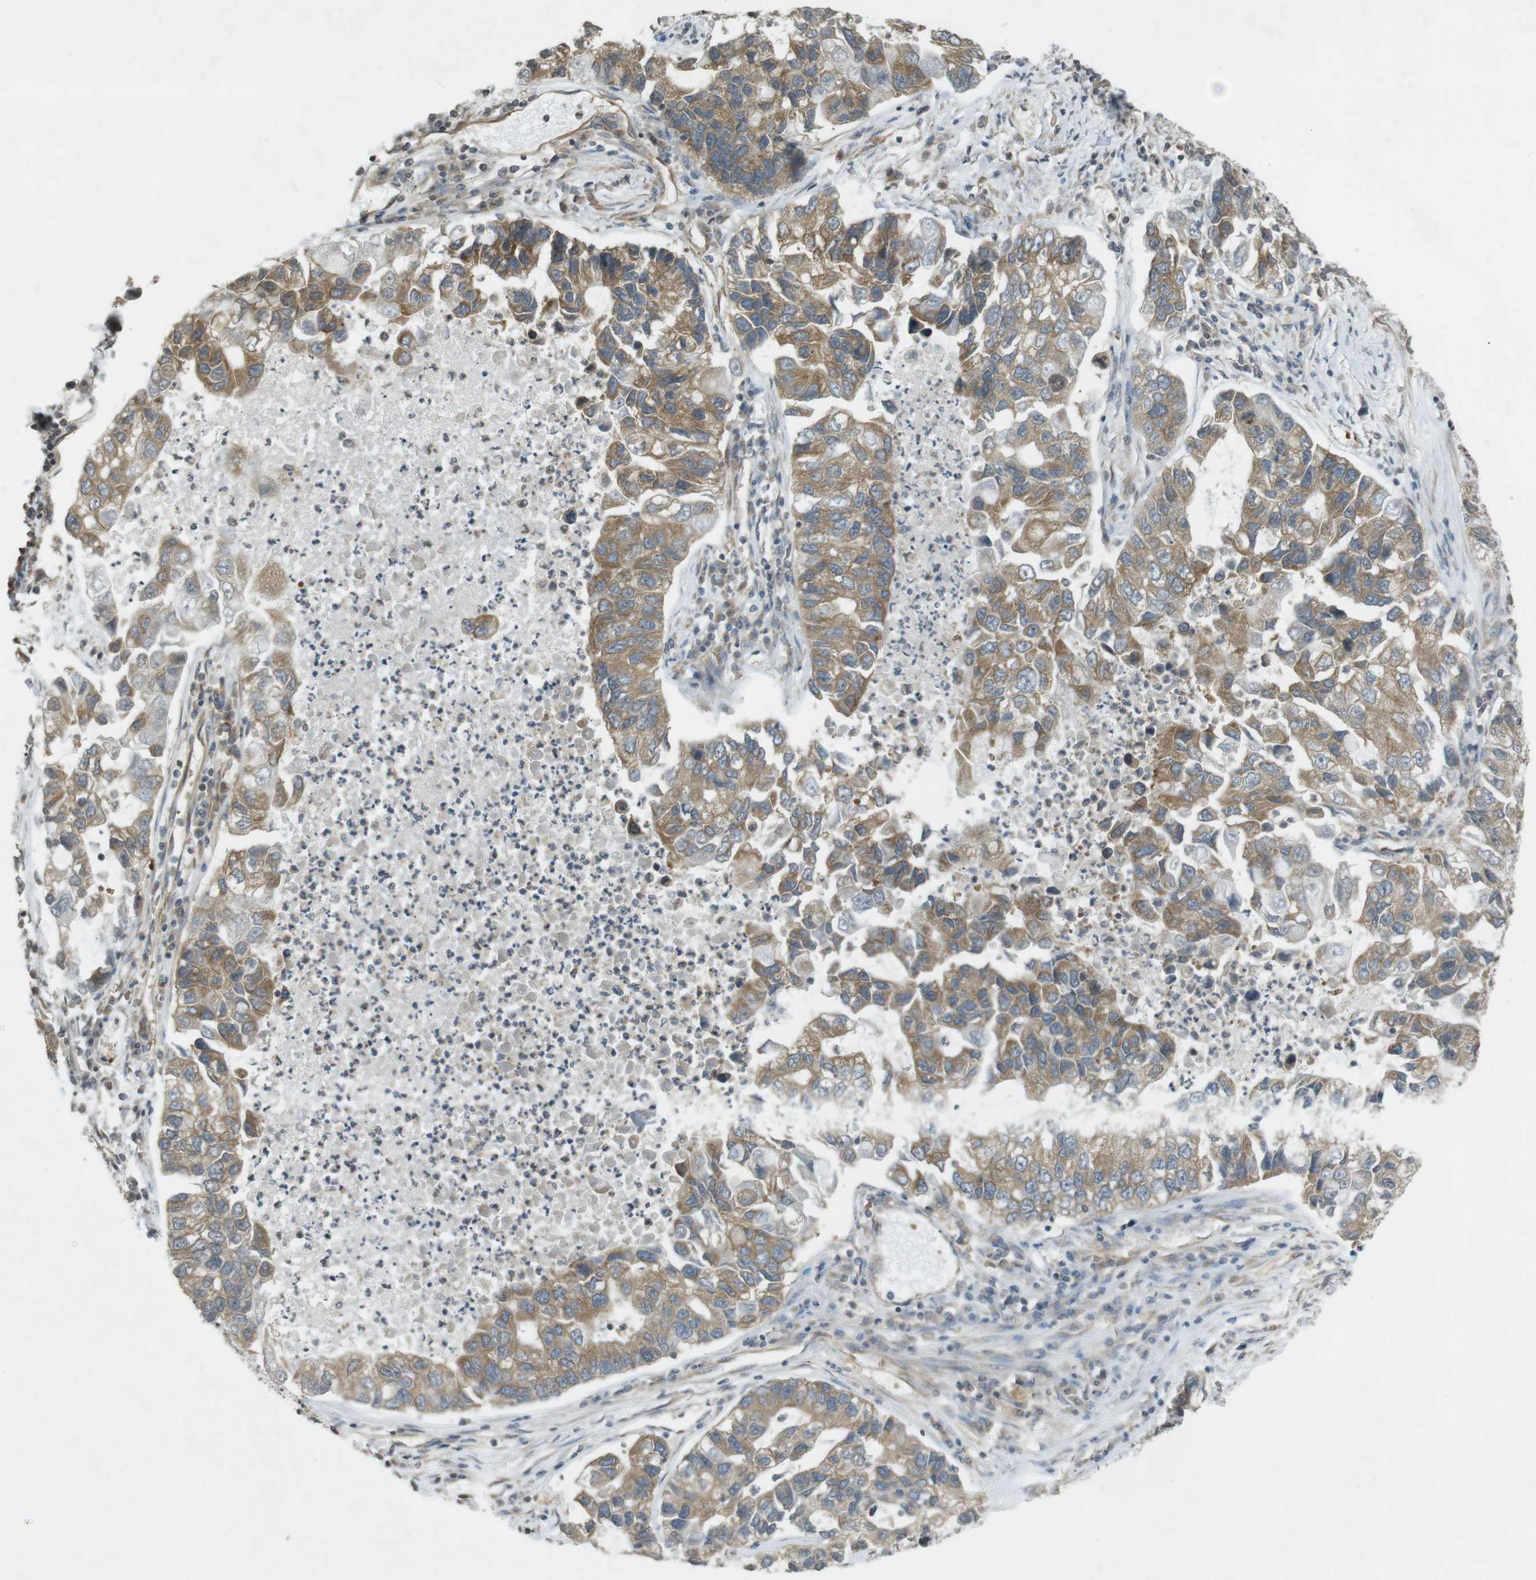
{"staining": {"intensity": "moderate", "quantity": ">75%", "location": "cytoplasmic/membranous"}, "tissue": "lung cancer", "cell_type": "Tumor cells", "image_type": "cancer", "snomed": [{"axis": "morphology", "description": "Adenocarcinoma, NOS"}, {"axis": "topography", "description": "Lung"}], "caption": "This is a histology image of immunohistochemistry staining of lung cancer, which shows moderate staining in the cytoplasmic/membranous of tumor cells.", "gene": "KIF5B", "patient": {"sex": "female", "age": 51}}